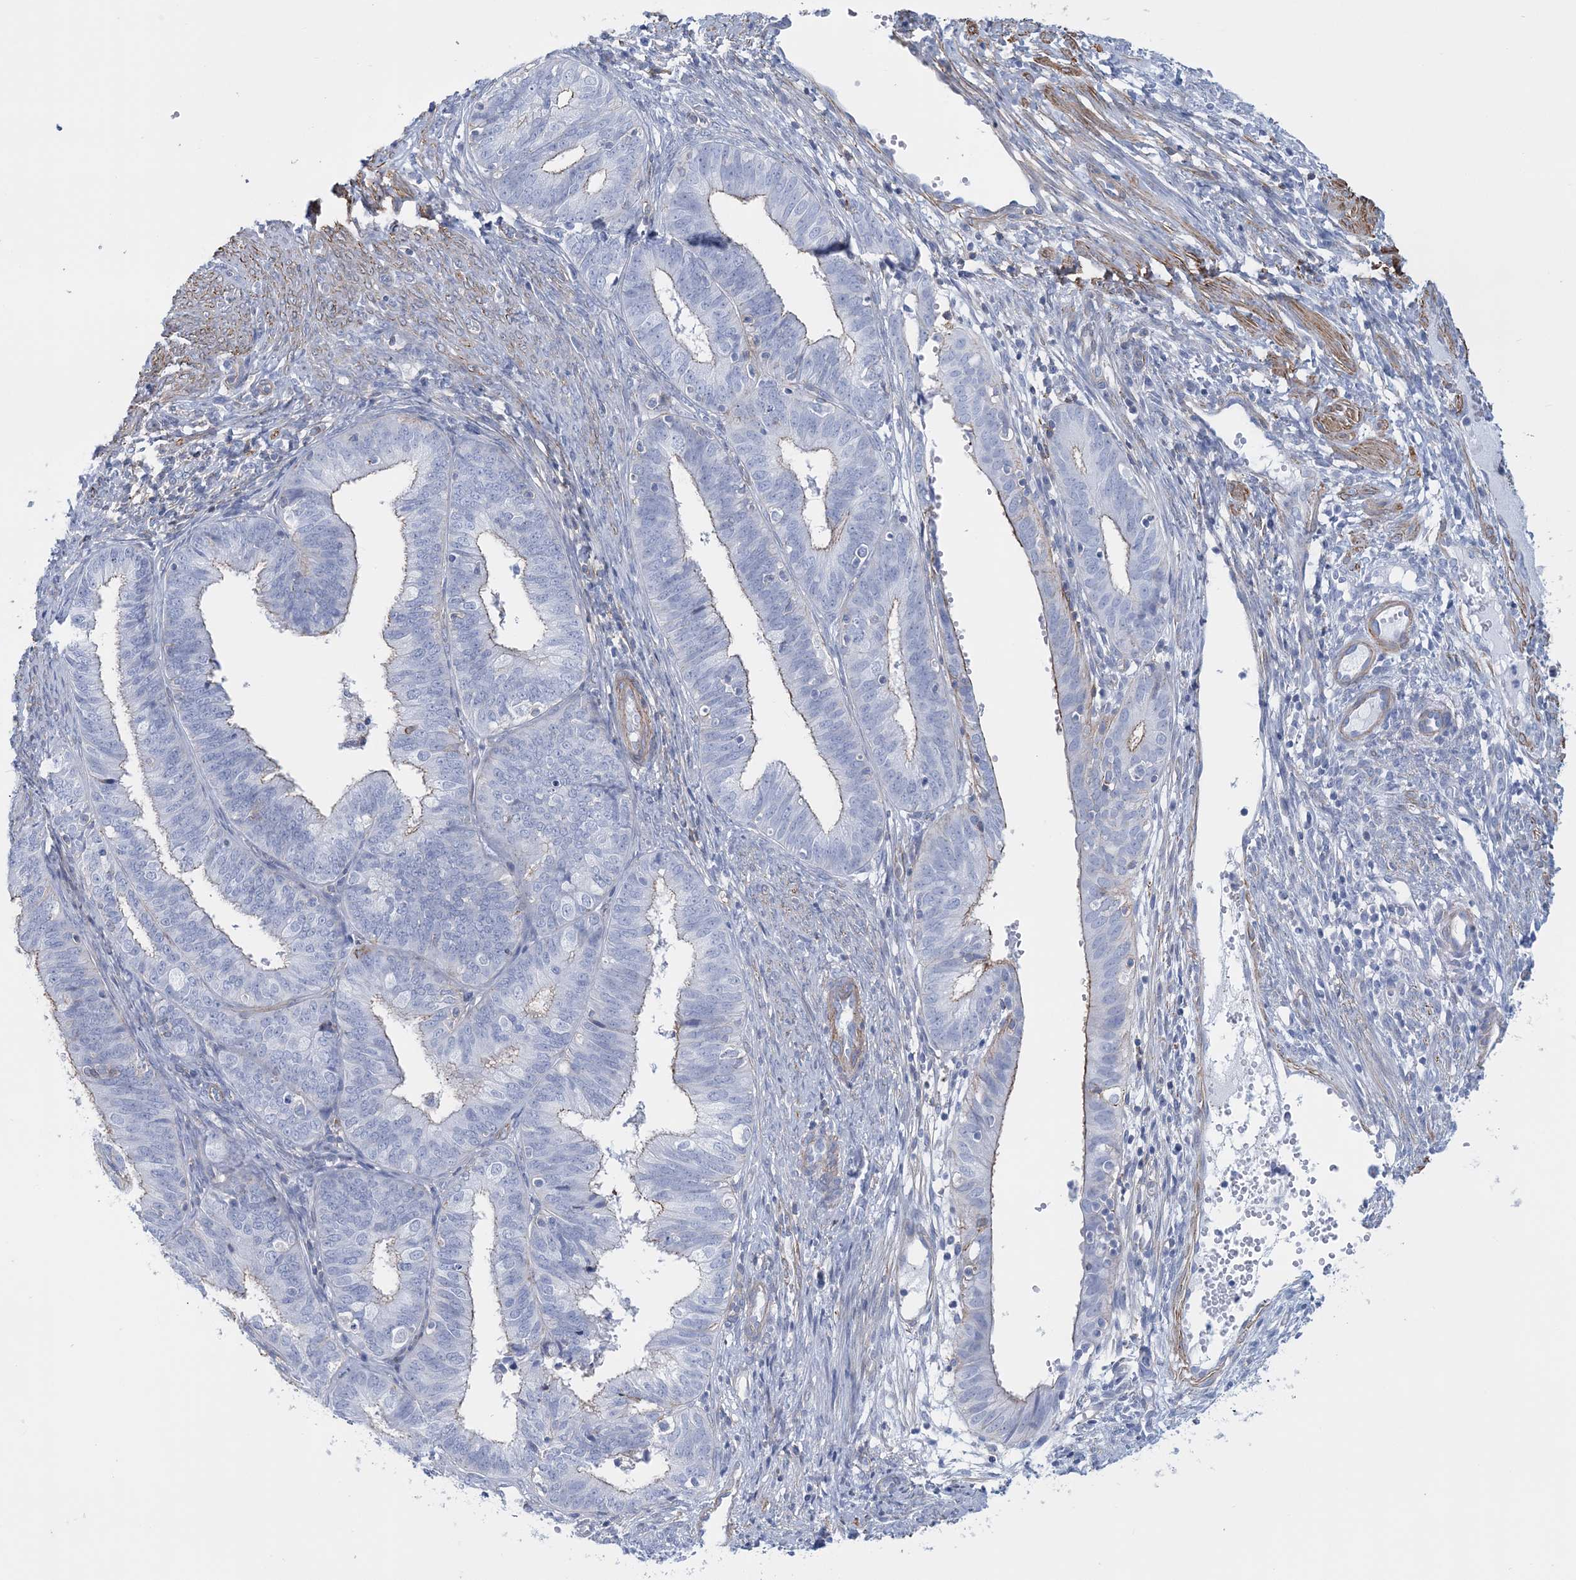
{"staining": {"intensity": "moderate", "quantity": "<25%", "location": "cytoplasmic/membranous"}, "tissue": "endometrial cancer", "cell_type": "Tumor cells", "image_type": "cancer", "snomed": [{"axis": "morphology", "description": "Adenocarcinoma, NOS"}, {"axis": "topography", "description": "Endometrium"}], "caption": "Protein staining displays moderate cytoplasmic/membranous positivity in approximately <25% of tumor cells in endometrial cancer.", "gene": "C11orf21", "patient": {"sex": "female", "age": 51}}